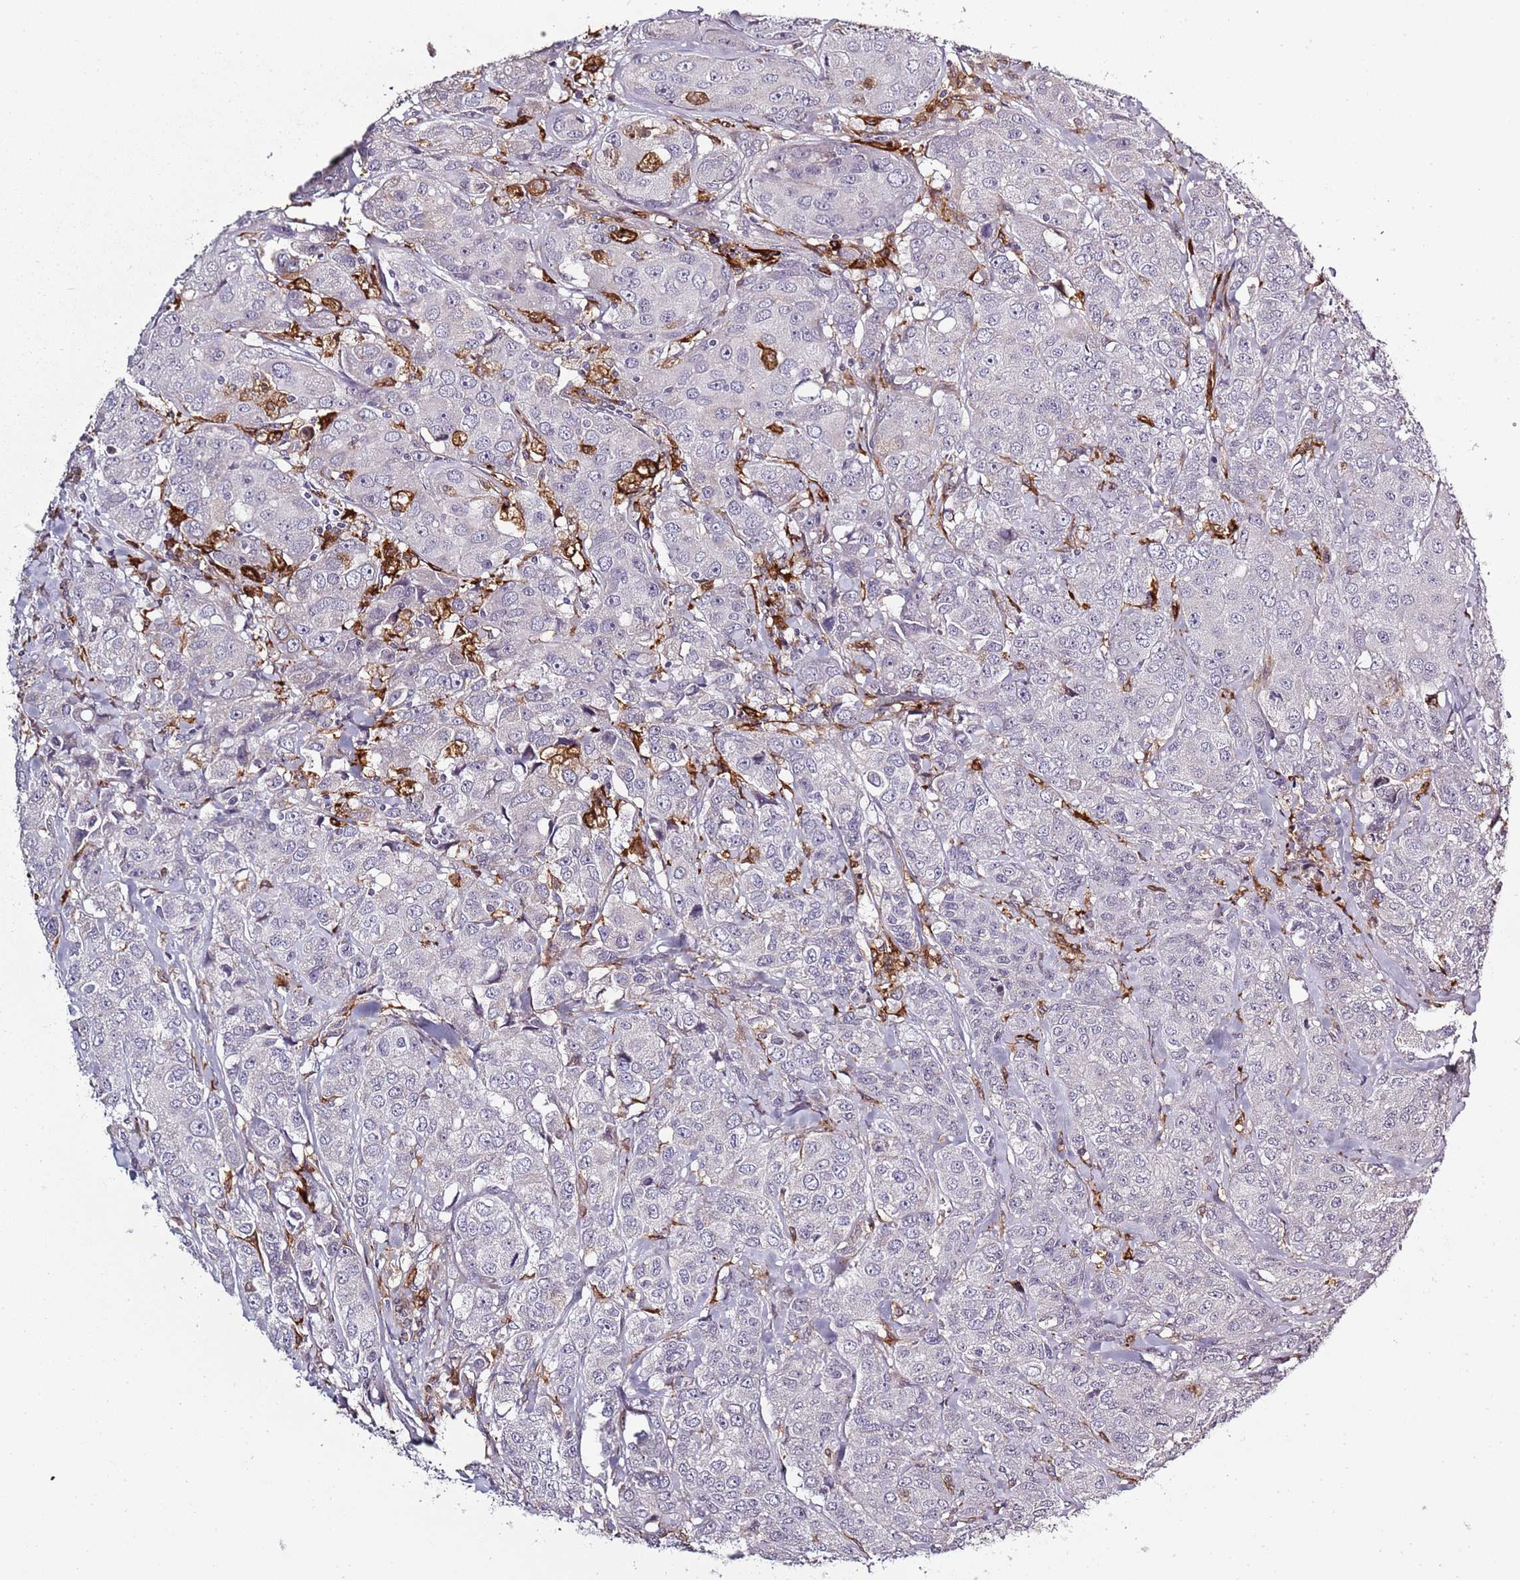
{"staining": {"intensity": "negative", "quantity": "none", "location": "none"}, "tissue": "breast cancer", "cell_type": "Tumor cells", "image_type": "cancer", "snomed": [{"axis": "morphology", "description": "Duct carcinoma"}, {"axis": "topography", "description": "Breast"}], "caption": "An image of breast invasive ductal carcinoma stained for a protein reveals no brown staining in tumor cells.", "gene": "CC2D2B", "patient": {"sex": "female", "age": 43}}